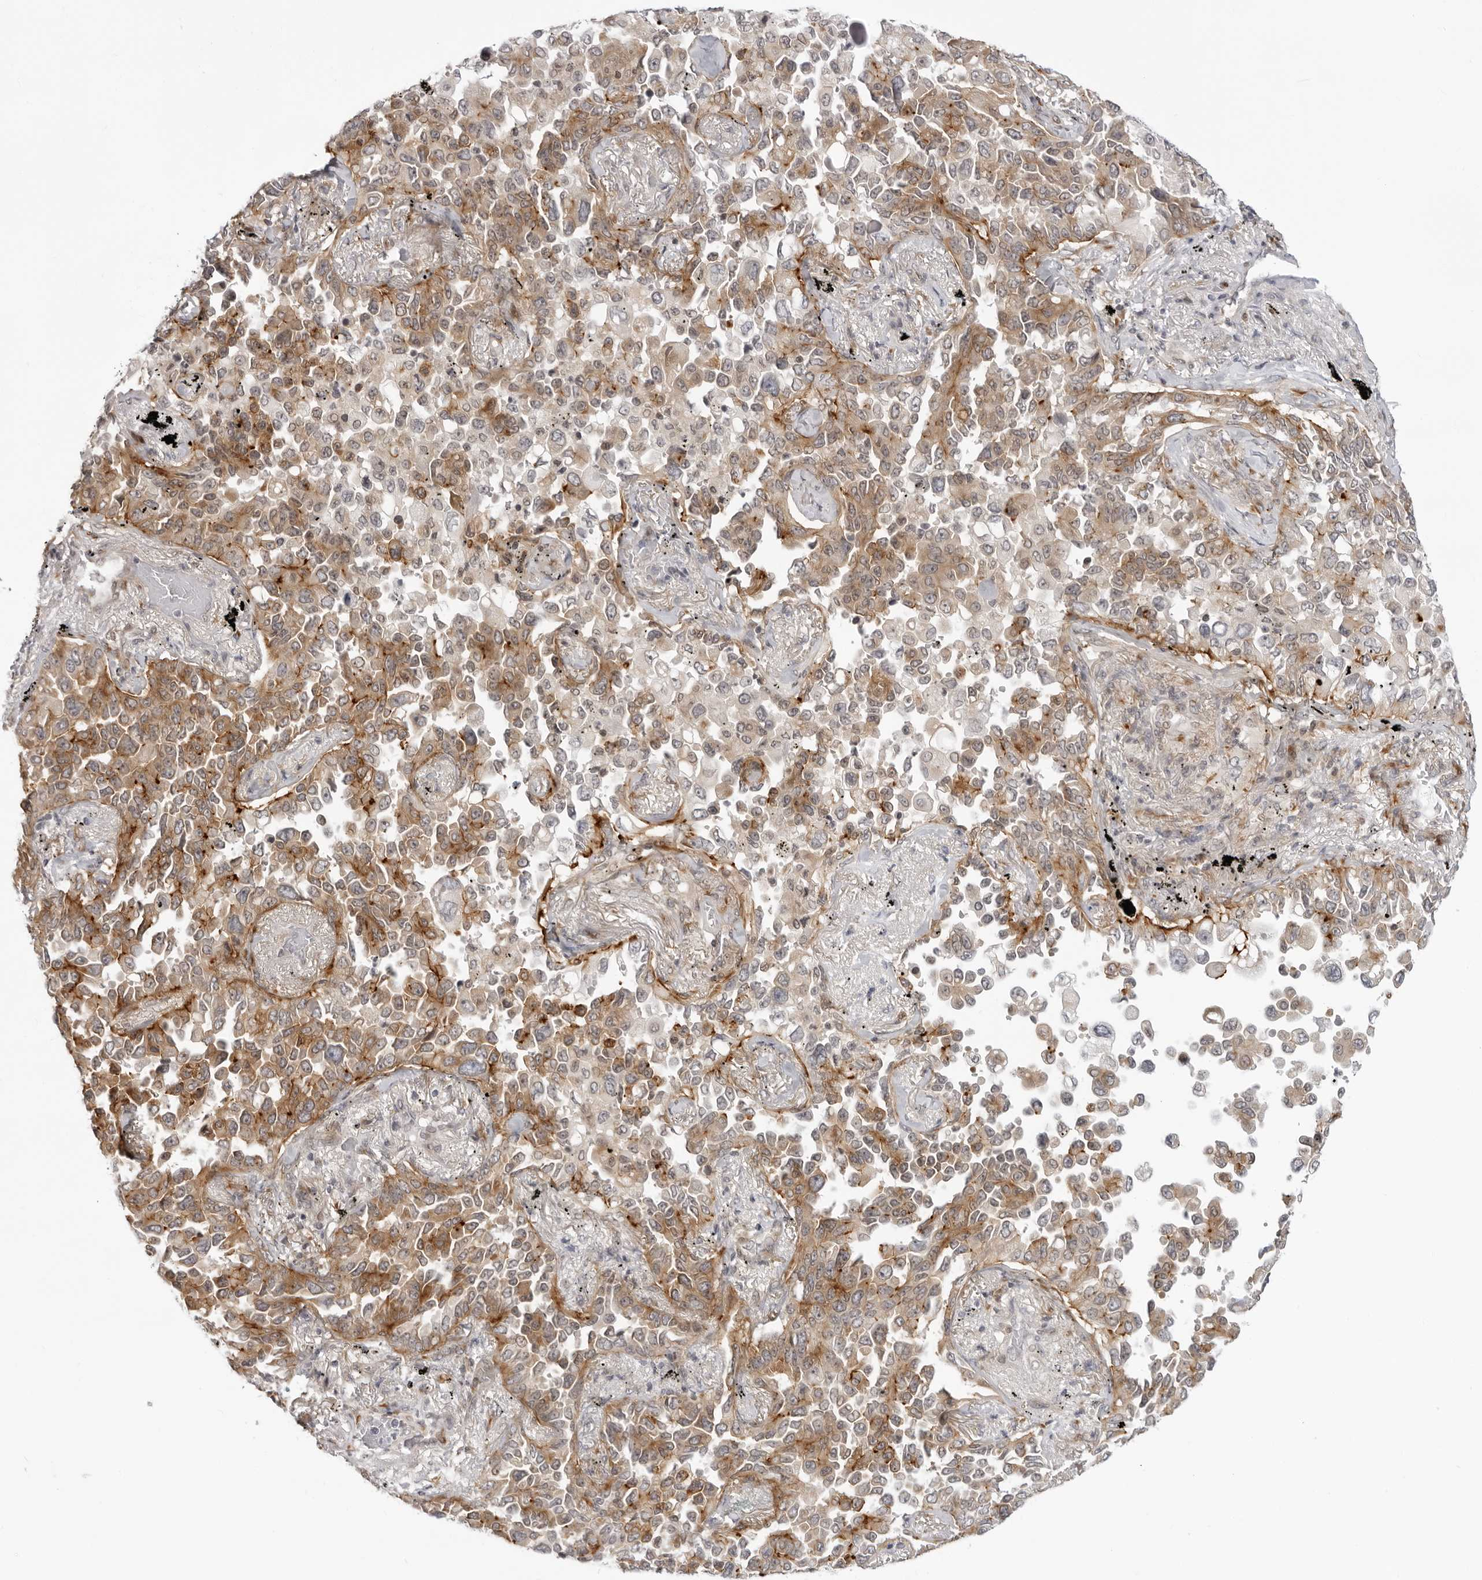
{"staining": {"intensity": "moderate", "quantity": ">75%", "location": "cytoplasmic/membranous"}, "tissue": "lung cancer", "cell_type": "Tumor cells", "image_type": "cancer", "snomed": [{"axis": "morphology", "description": "Adenocarcinoma, NOS"}, {"axis": "topography", "description": "Lung"}], "caption": "Immunohistochemical staining of human lung adenocarcinoma exhibits medium levels of moderate cytoplasmic/membranous protein staining in about >75% of tumor cells.", "gene": "SRGAP2", "patient": {"sex": "female", "age": 67}}